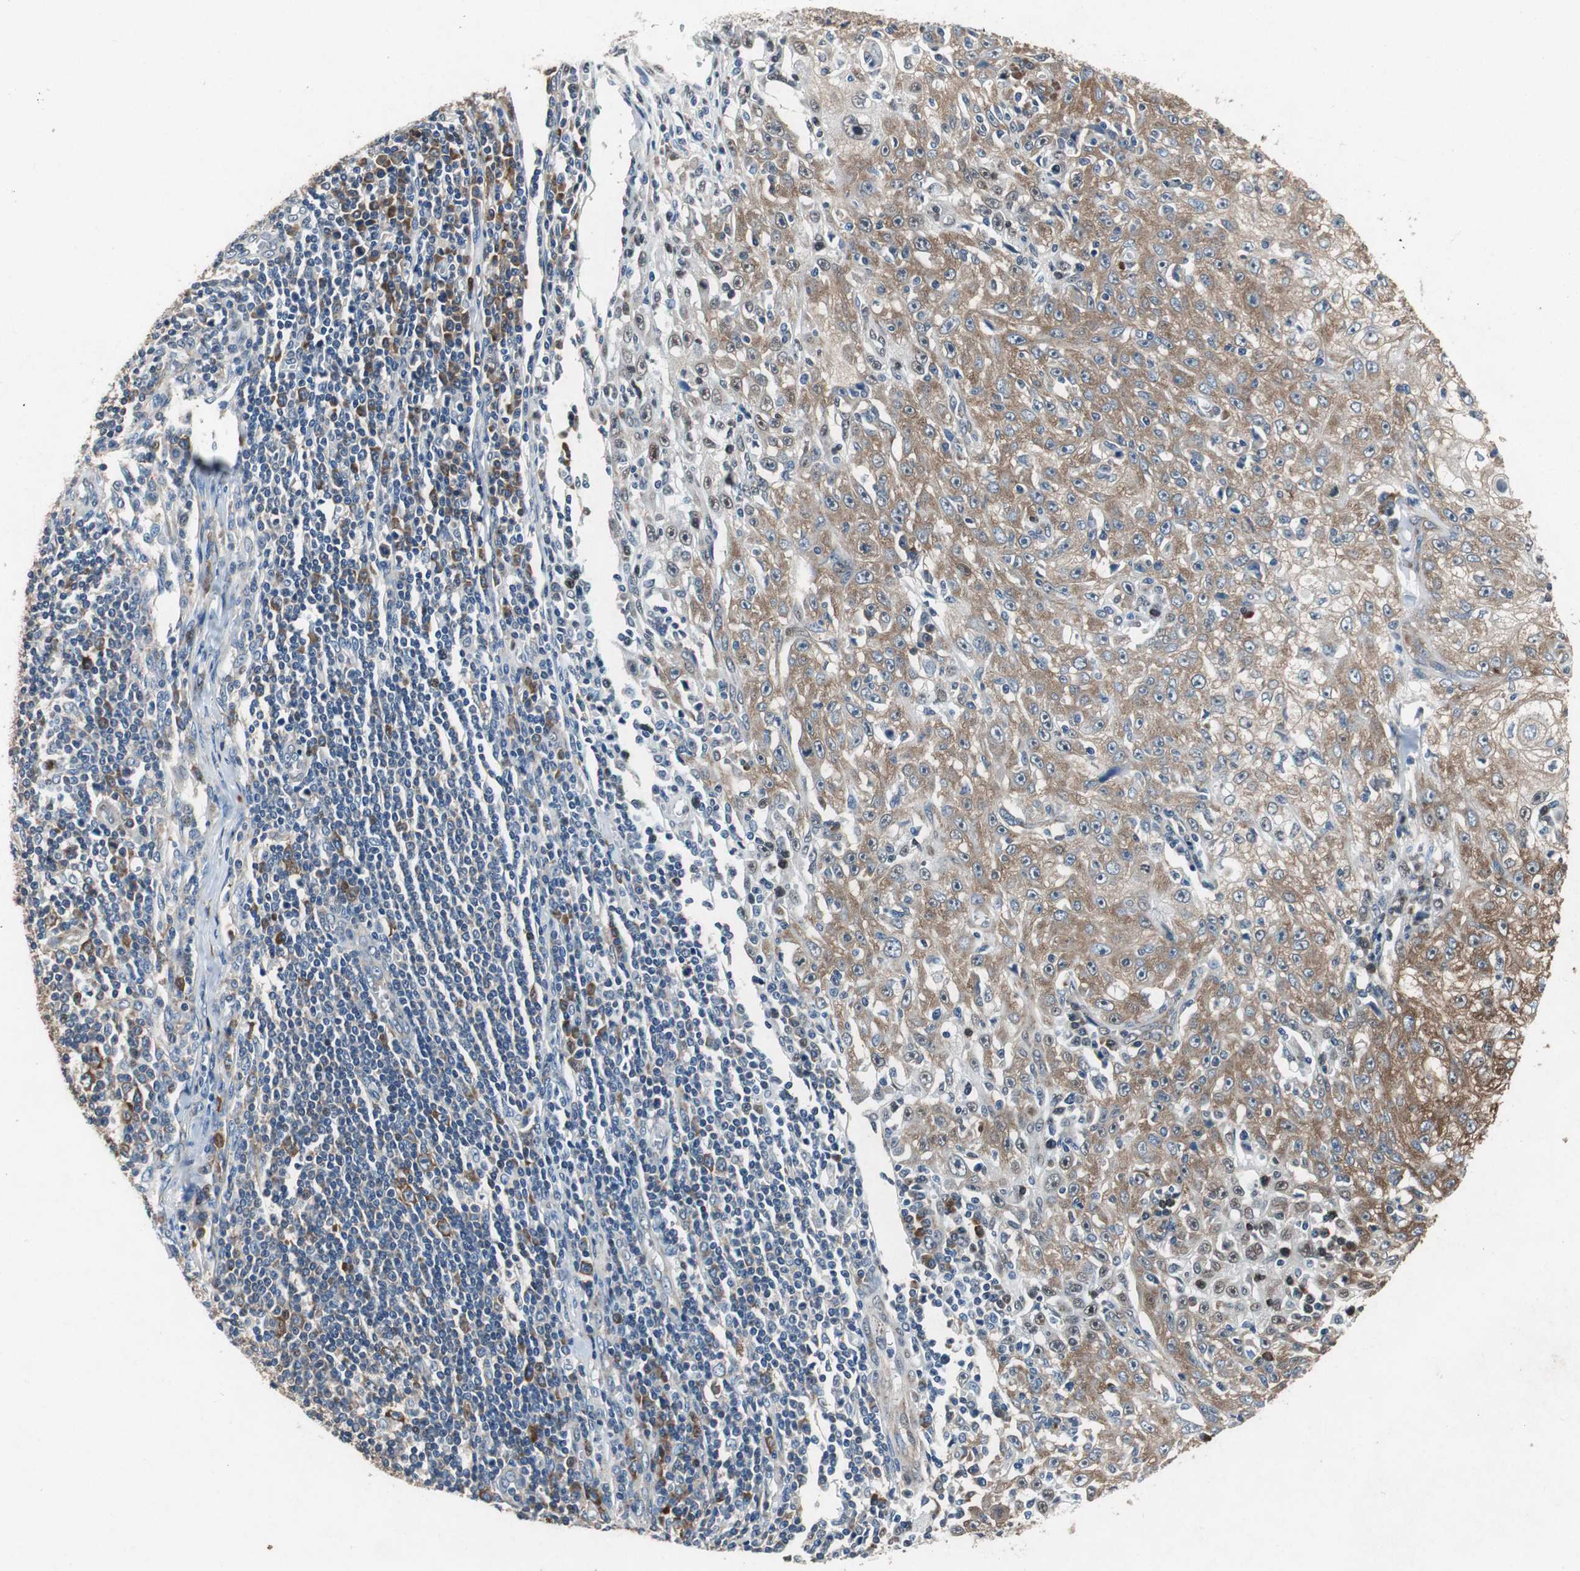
{"staining": {"intensity": "moderate", "quantity": ">75%", "location": "cytoplasmic/membranous"}, "tissue": "skin cancer", "cell_type": "Tumor cells", "image_type": "cancer", "snomed": [{"axis": "morphology", "description": "Squamous cell carcinoma, NOS"}, {"axis": "topography", "description": "Skin"}], "caption": "DAB immunohistochemical staining of human skin cancer (squamous cell carcinoma) displays moderate cytoplasmic/membranous protein positivity in approximately >75% of tumor cells.", "gene": "RPL35", "patient": {"sex": "male", "age": 75}}